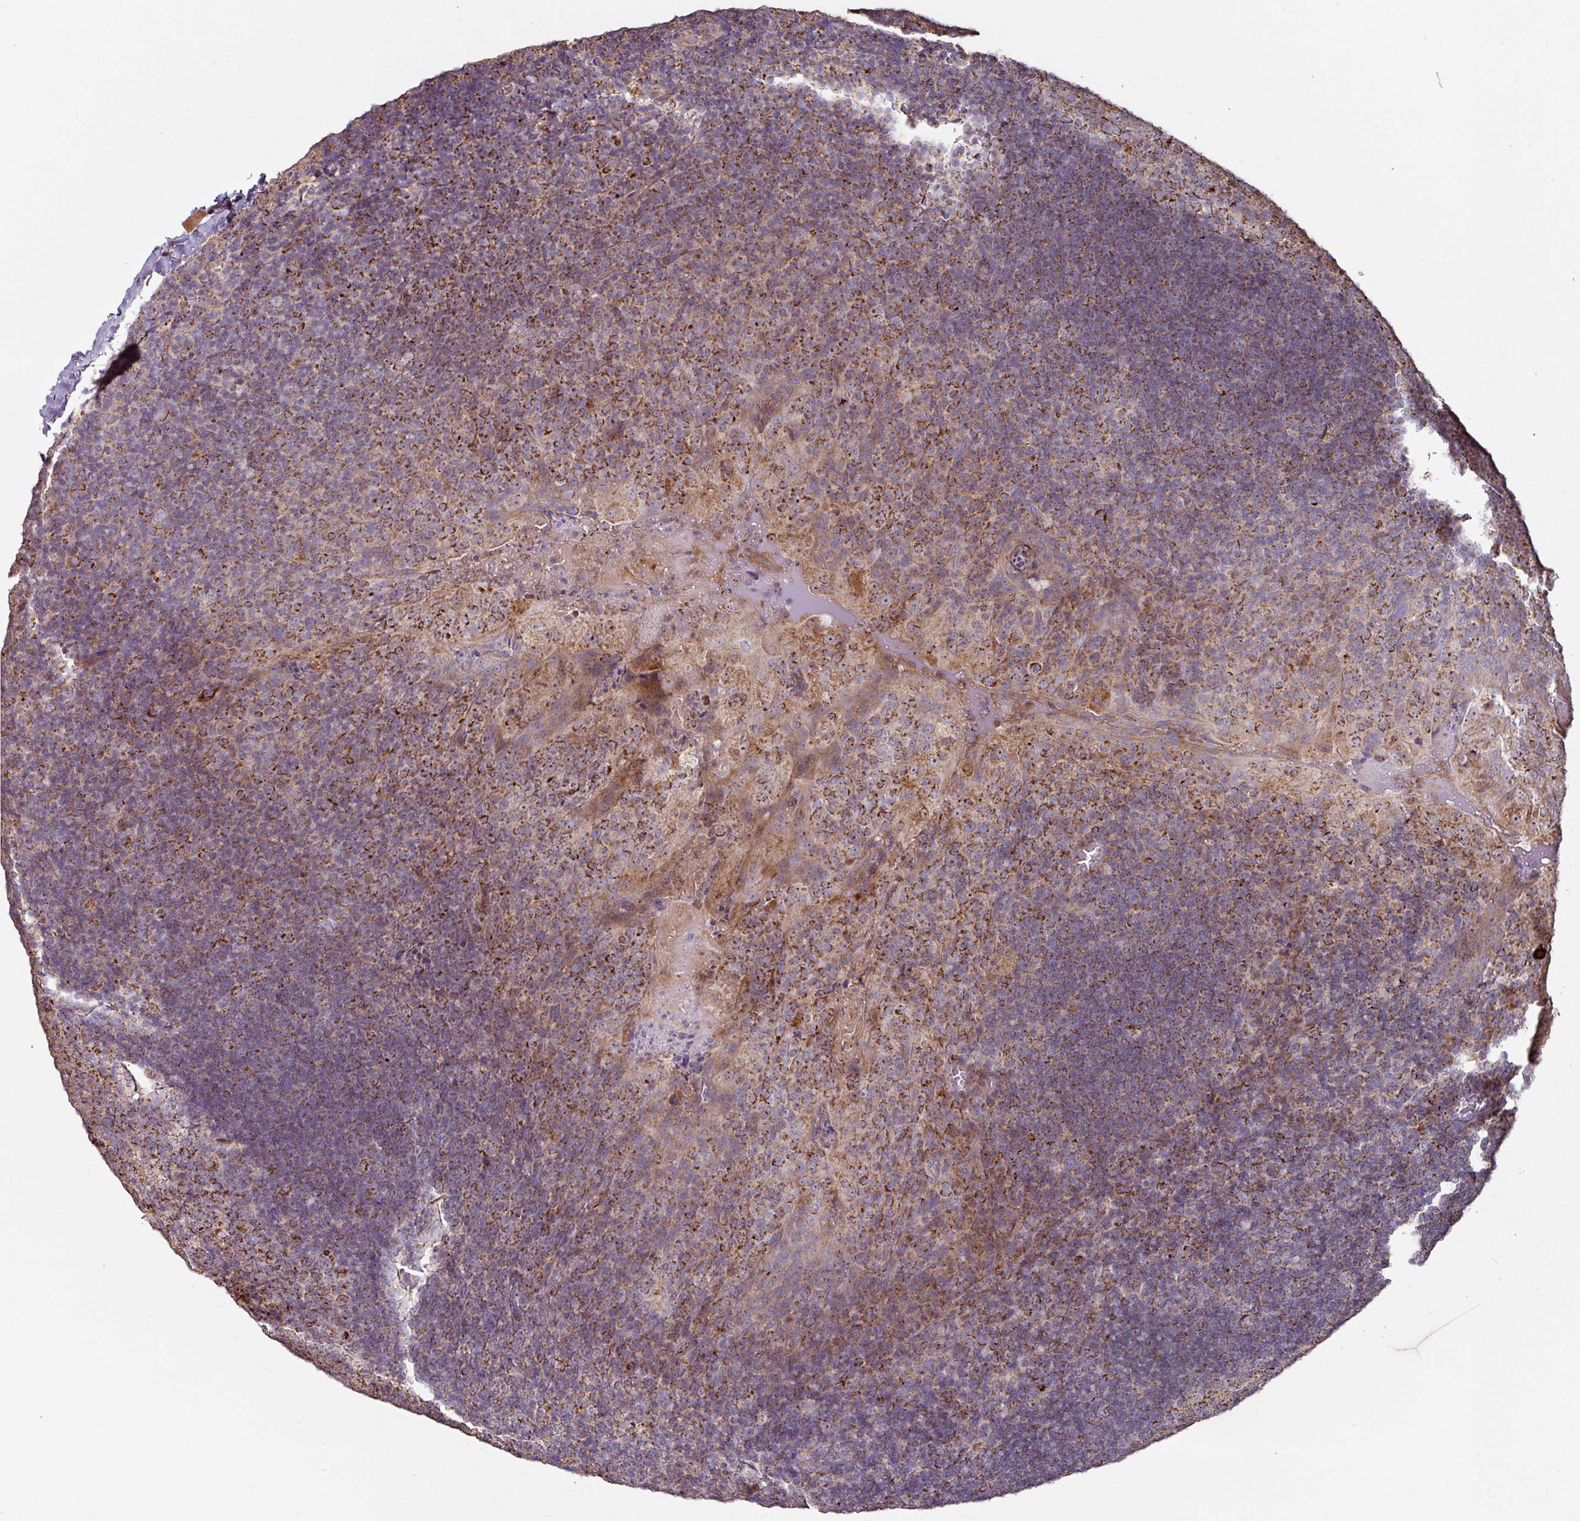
{"staining": {"intensity": "strong", "quantity": "25%-75%", "location": "cytoplasmic/membranous"}, "tissue": "tonsil", "cell_type": "Germinal center cells", "image_type": "normal", "snomed": [{"axis": "morphology", "description": "Normal tissue, NOS"}, {"axis": "topography", "description": "Tonsil"}], "caption": "Protein expression analysis of normal tonsil displays strong cytoplasmic/membranous expression in about 25%-75% of germinal center cells.", "gene": "OR2D3", "patient": {"sex": "male", "age": 17}}